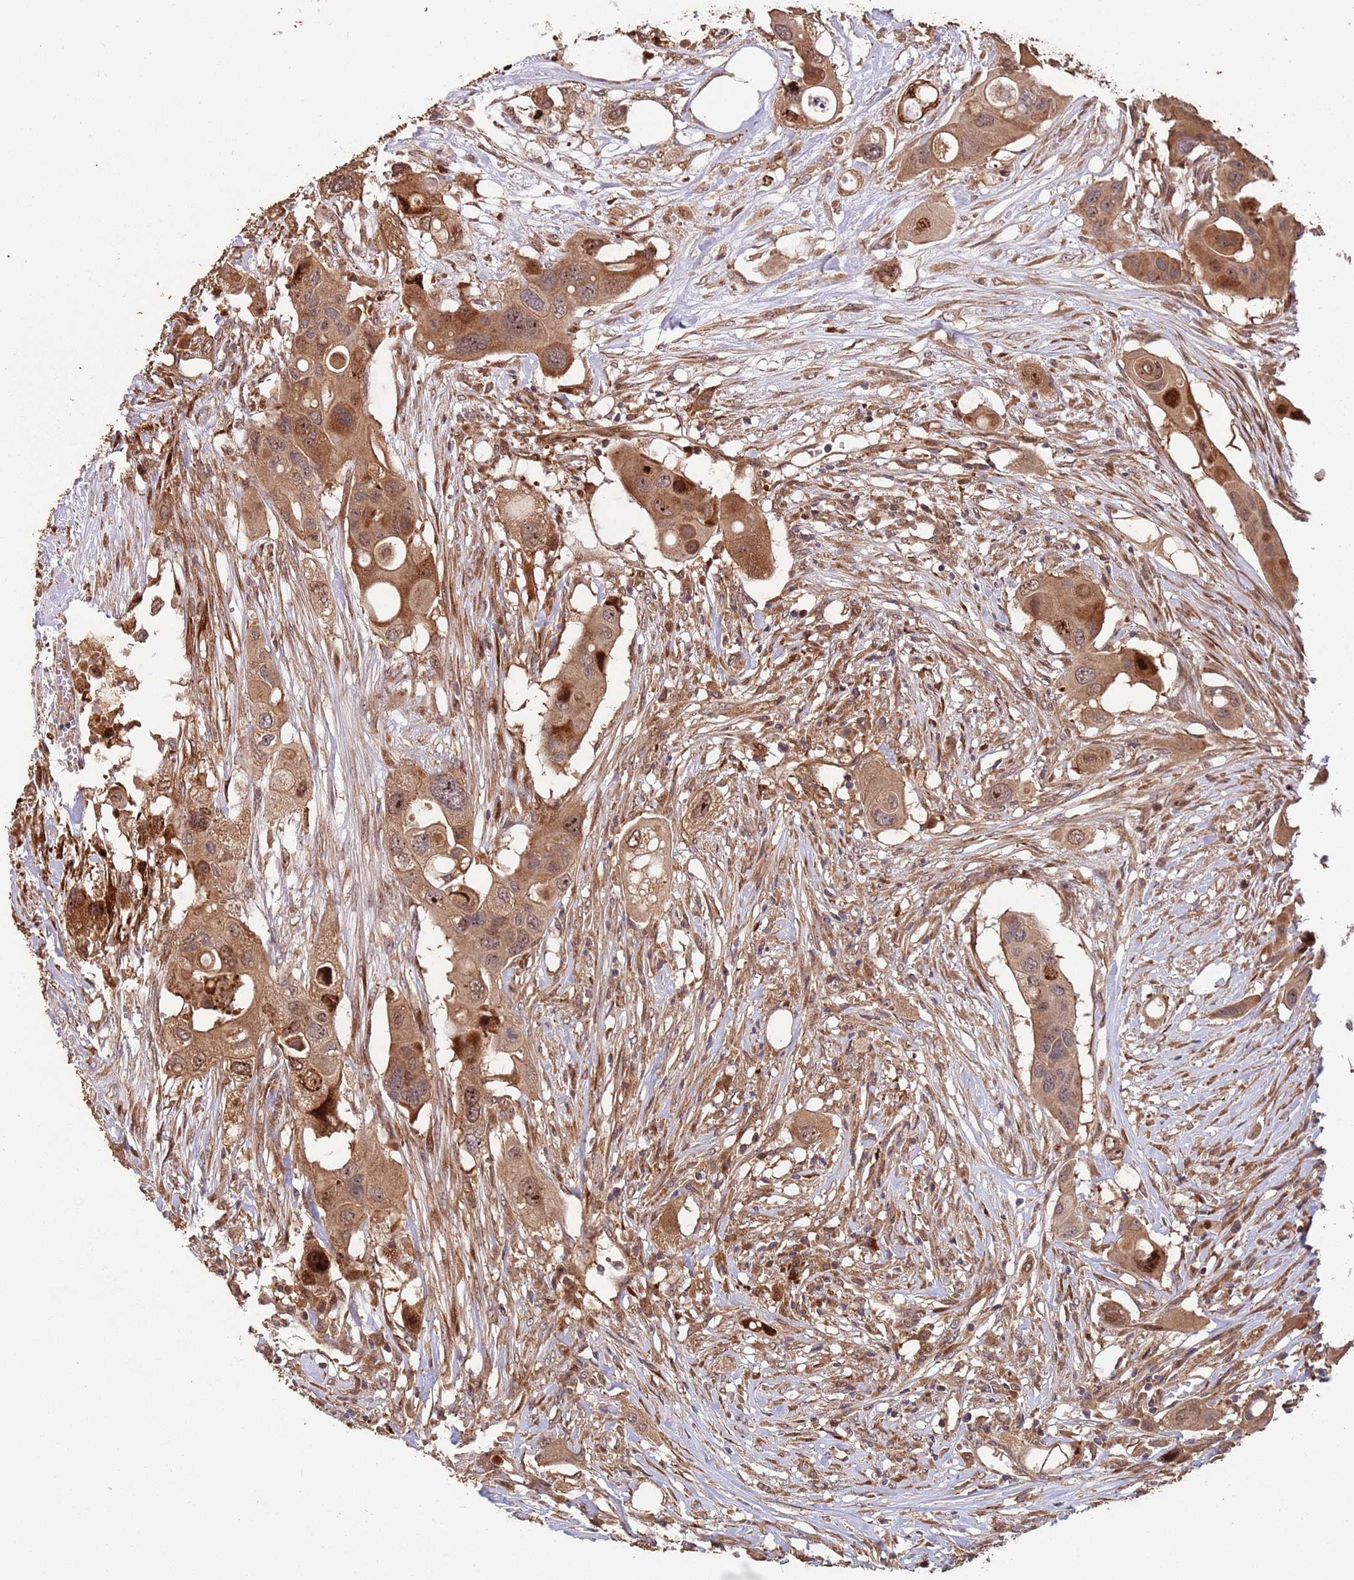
{"staining": {"intensity": "moderate", "quantity": ">75%", "location": "cytoplasmic/membranous,nuclear"}, "tissue": "colorectal cancer", "cell_type": "Tumor cells", "image_type": "cancer", "snomed": [{"axis": "morphology", "description": "Adenocarcinoma, NOS"}, {"axis": "topography", "description": "Colon"}], "caption": "Tumor cells display medium levels of moderate cytoplasmic/membranous and nuclear staining in about >75% of cells in human adenocarcinoma (colorectal).", "gene": "ZNF428", "patient": {"sex": "male", "age": 77}}